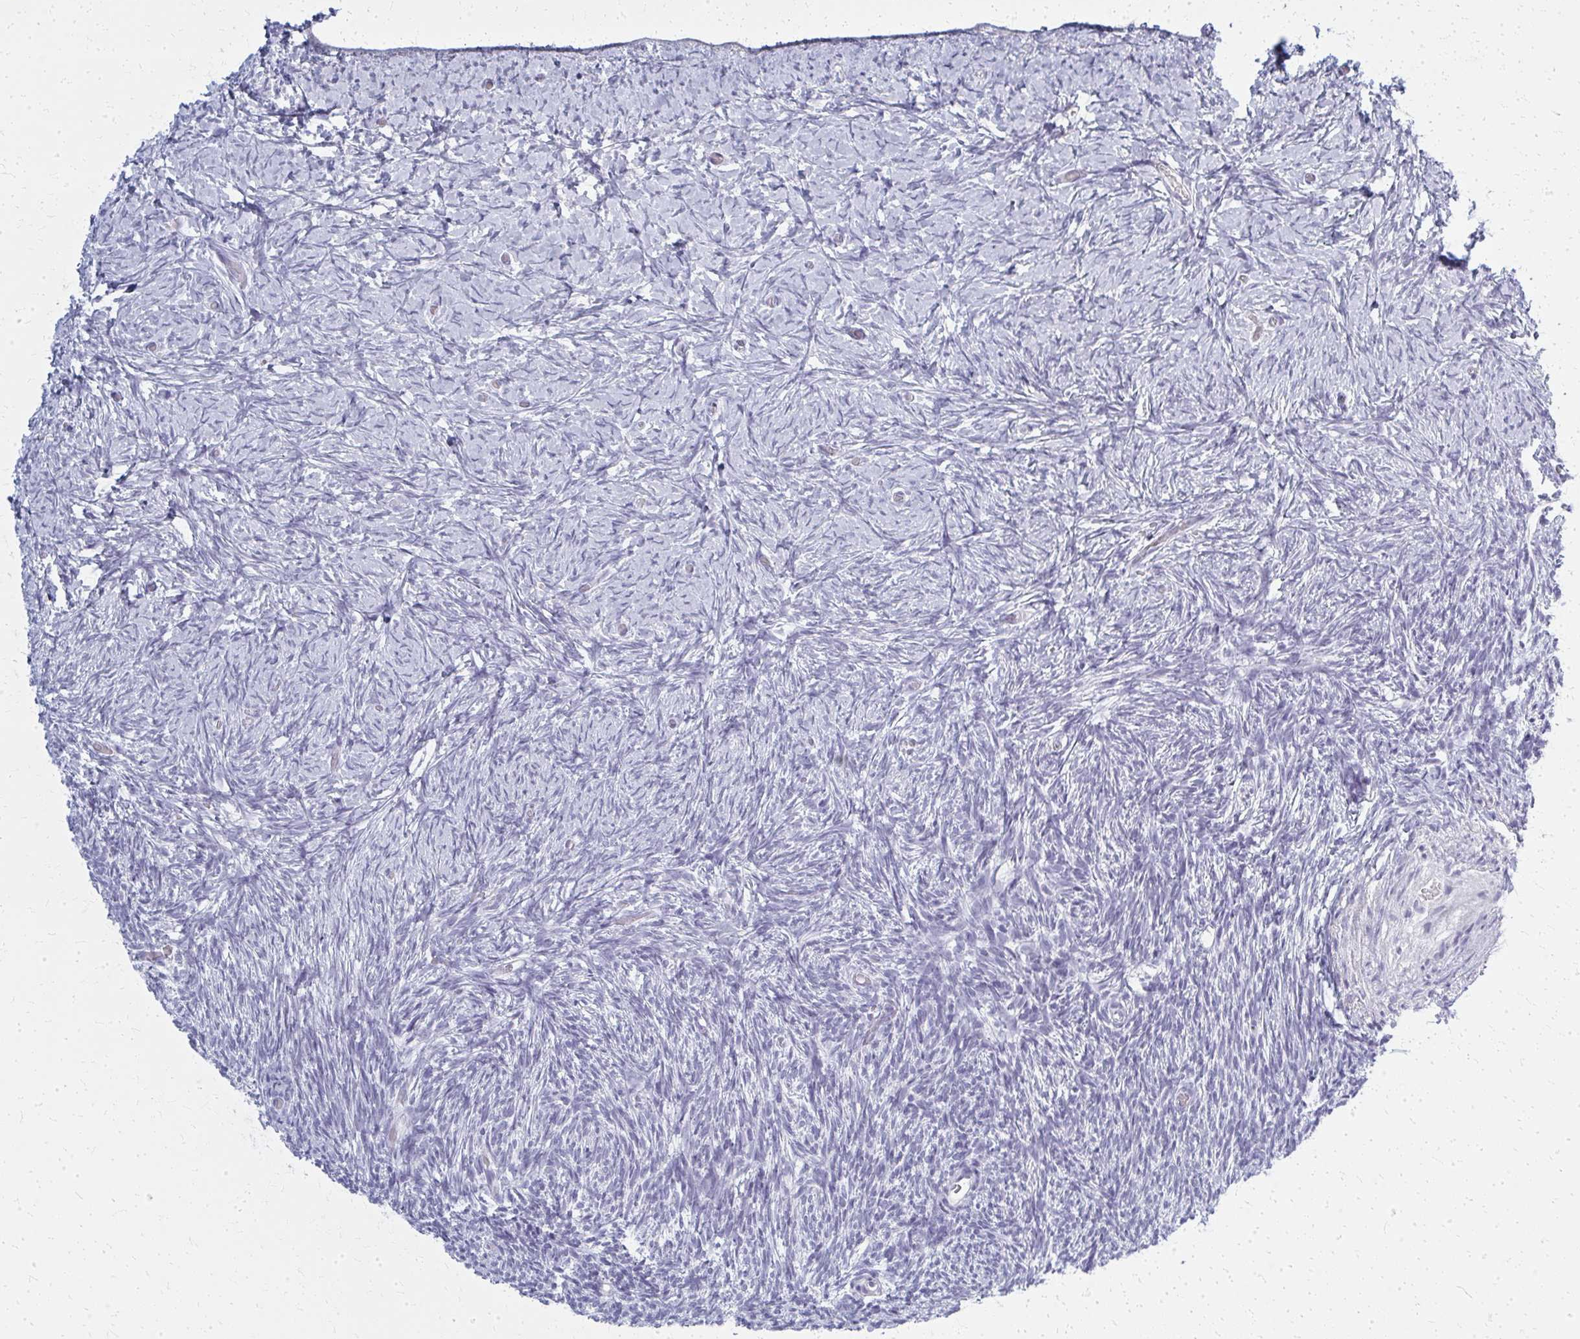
{"staining": {"intensity": "negative", "quantity": "none", "location": "none"}, "tissue": "ovary", "cell_type": "Ovarian stroma cells", "image_type": "normal", "snomed": [{"axis": "morphology", "description": "Normal tissue, NOS"}, {"axis": "topography", "description": "Ovary"}], "caption": "IHC of normal human ovary shows no expression in ovarian stroma cells. The staining is performed using DAB brown chromogen with nuclei counter-stained in using hematoxylin.", "gene": "CASQ2", "patient": {"sex": "female", "age": 39}}